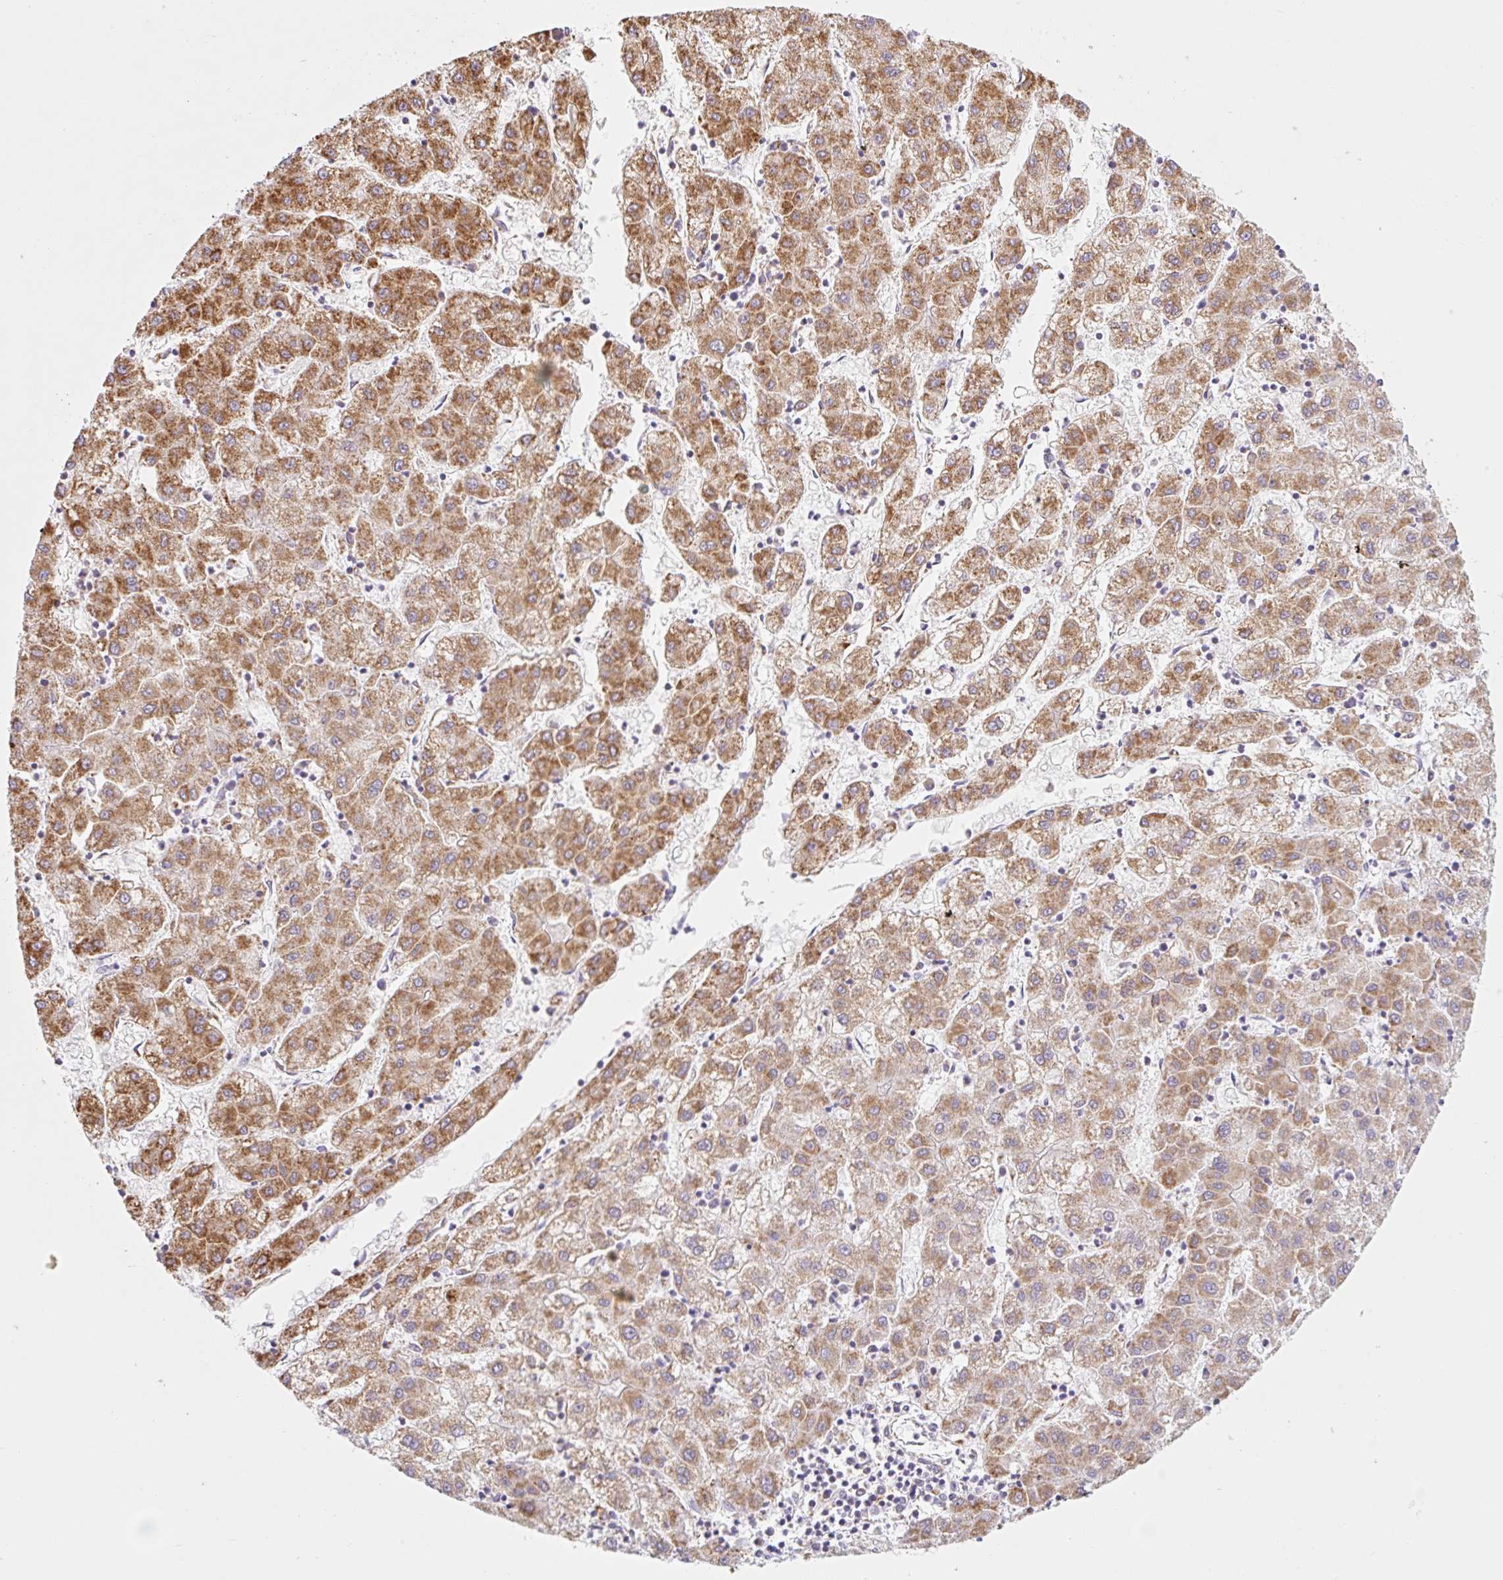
{"staining": {"intensity": "moderate", "quantity": ">75%", "location": "cytoplasmic/membranous"}, "tissue": "liver cancer", "cell_type": "Tumor cells", "image_type": "cancer", "snomed": [{"axis": "morphology", "description": "Carcinoma, Hepatocellular, NOS"}, {"axis": "topography", "description": "Liver"}], "caption": "Protein staining of liver cancer tissue reveals moderate cytoplasmic/membranous positivity in about >75% of tumor cells. The staining was performed using DAB (3,3'-diaminobenzidine), with brown indicating positive protein expression. Nuclei are stained blue with hematoxylin.", "gene": "CLEC3A", "patient": {"sex": "male", "age": 72}}